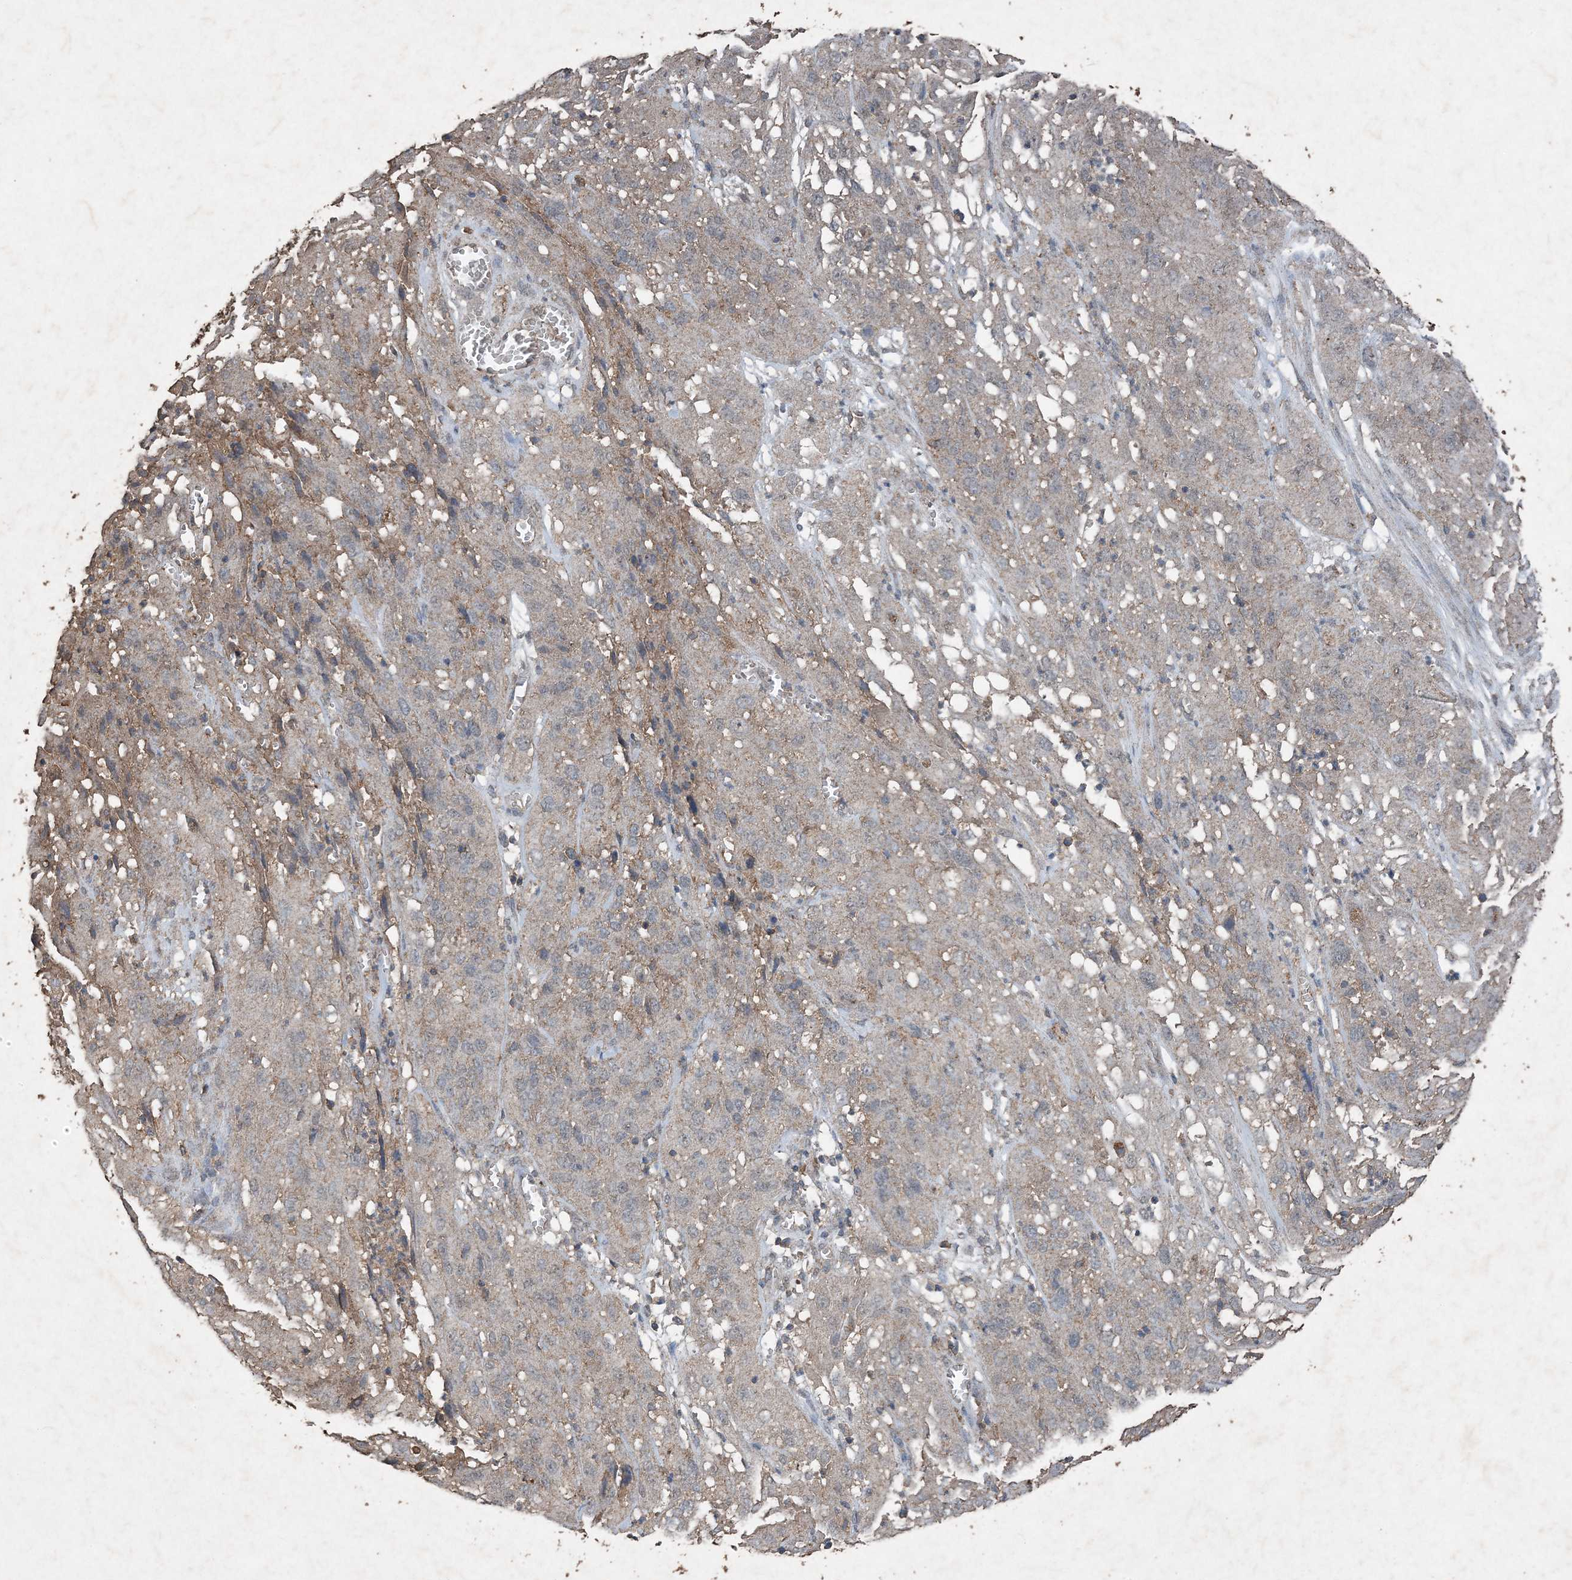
{"staining": {"intensity": "weak", "quantity": "25%-75%", "location": "cytoplasmic/membranous"}, "tissue": "cervical cancer", "cell_type": "Tumor cells", "image_type": "cancer", "snomed": [{"axis": "morphology", "description": "Squamous cell carcinoma, NOS"}, {"axis": "topography", "description": "Cervix"}], "caption": "Tumor cells exhibit low levels of weak cytoplasmic/membranous expression in approximately 25%-75% of cells in human cervical squamous cell carcinoma.", "gene": "FCN3", "patient": {"sex": "female", "age": 32}}